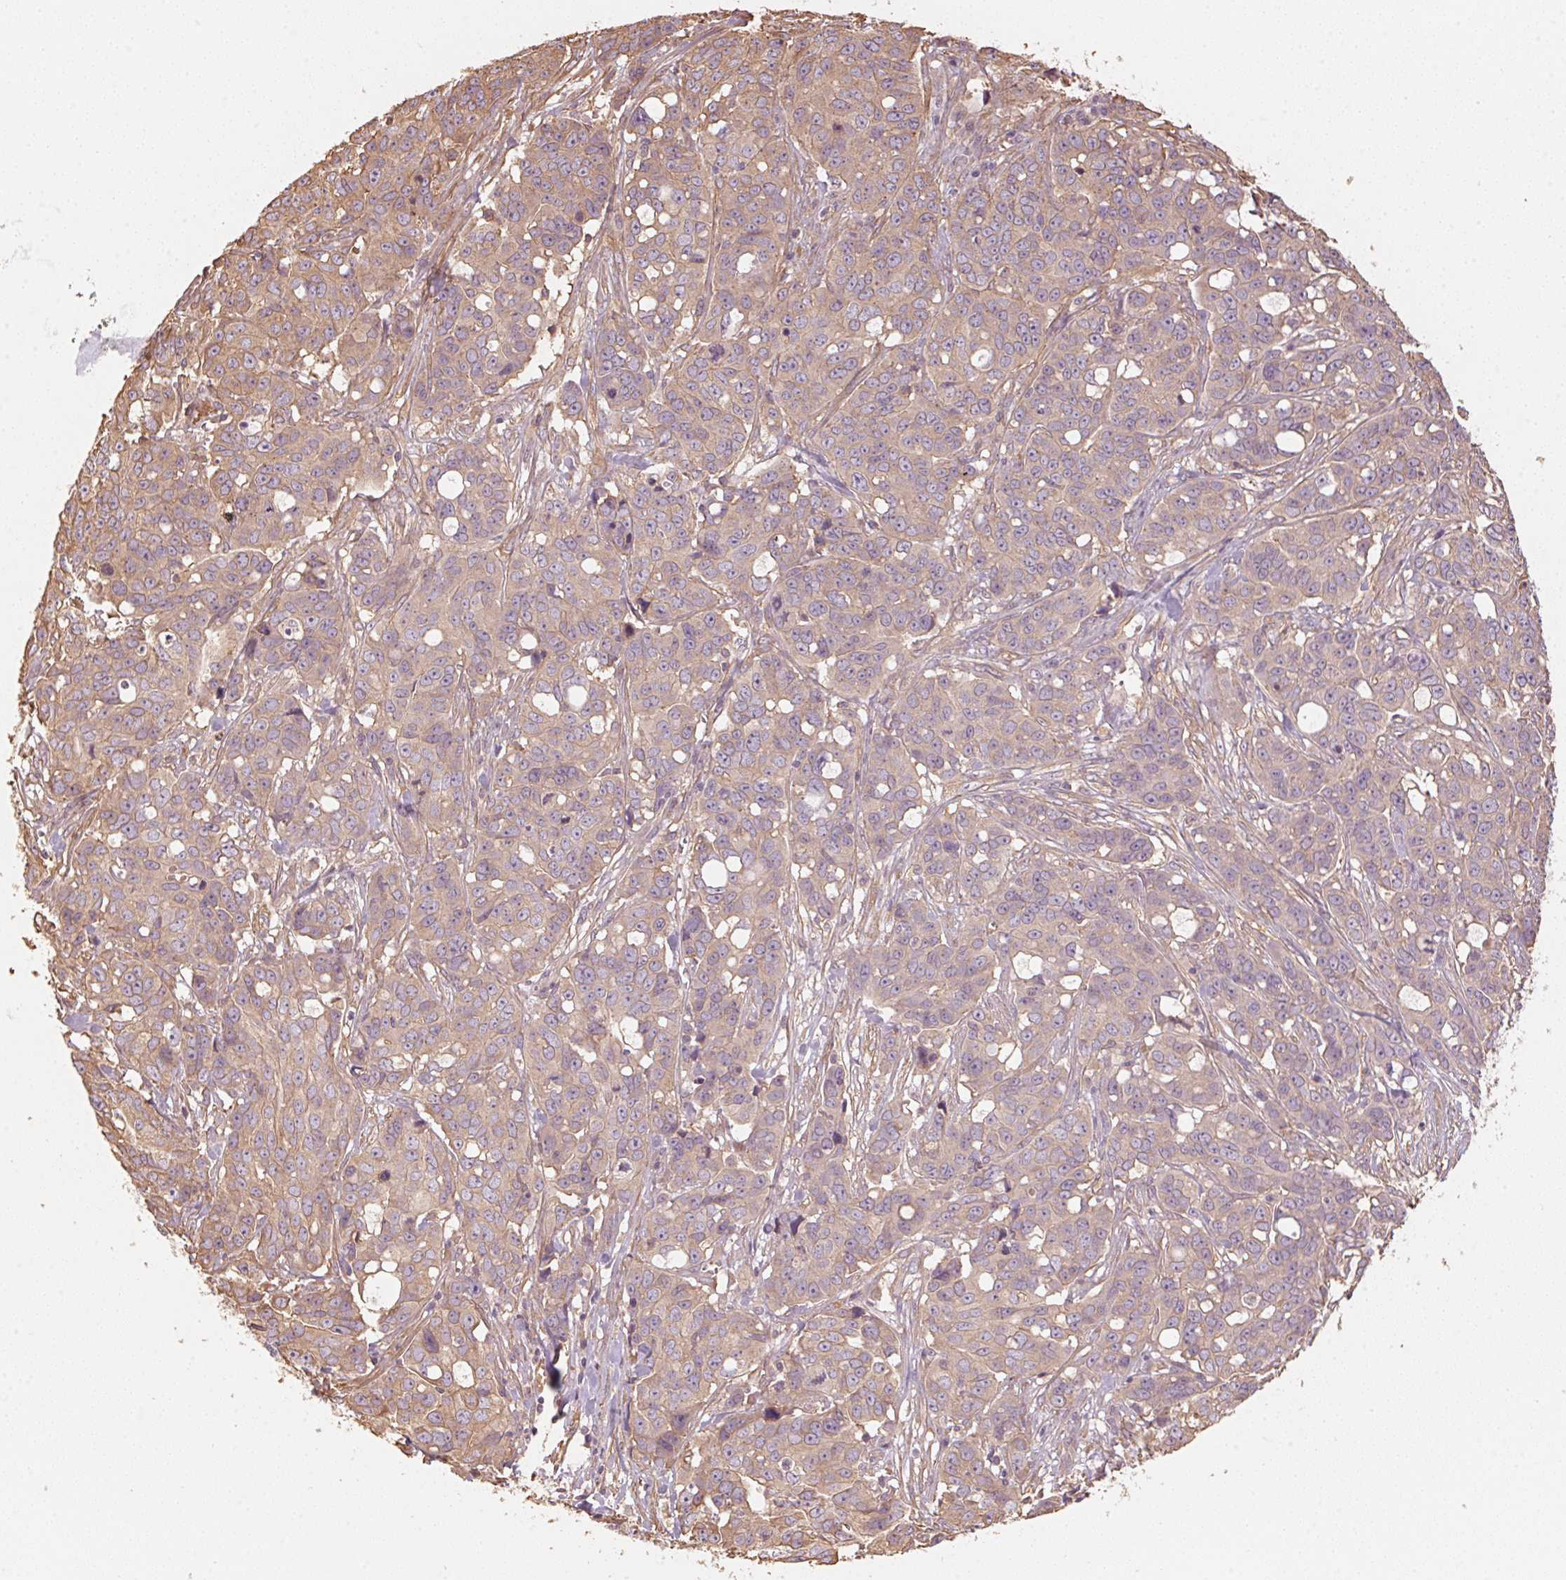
{"staining": {"intensity": "weak", "quantity": ">75%", "location": "cytoplasmic/membranous"}, "tissue": "ovarian cancer", "cell_type": "Tumor cells", "image_type": "cancer", "snomed": [{"axis": "morphology", "description": "Carcinoma, endometroid"}, {"axis": "topography", "description": "Ovary"}], "caption": "Immunohistochemical staining of human ovarian endometroid carcinoma reveals low levels of weak cytoplasmic/membranous staining in approximately >75% of tumor cells.", "gene": "QDPR", "patient": {"sex": "female", "age": 78}}